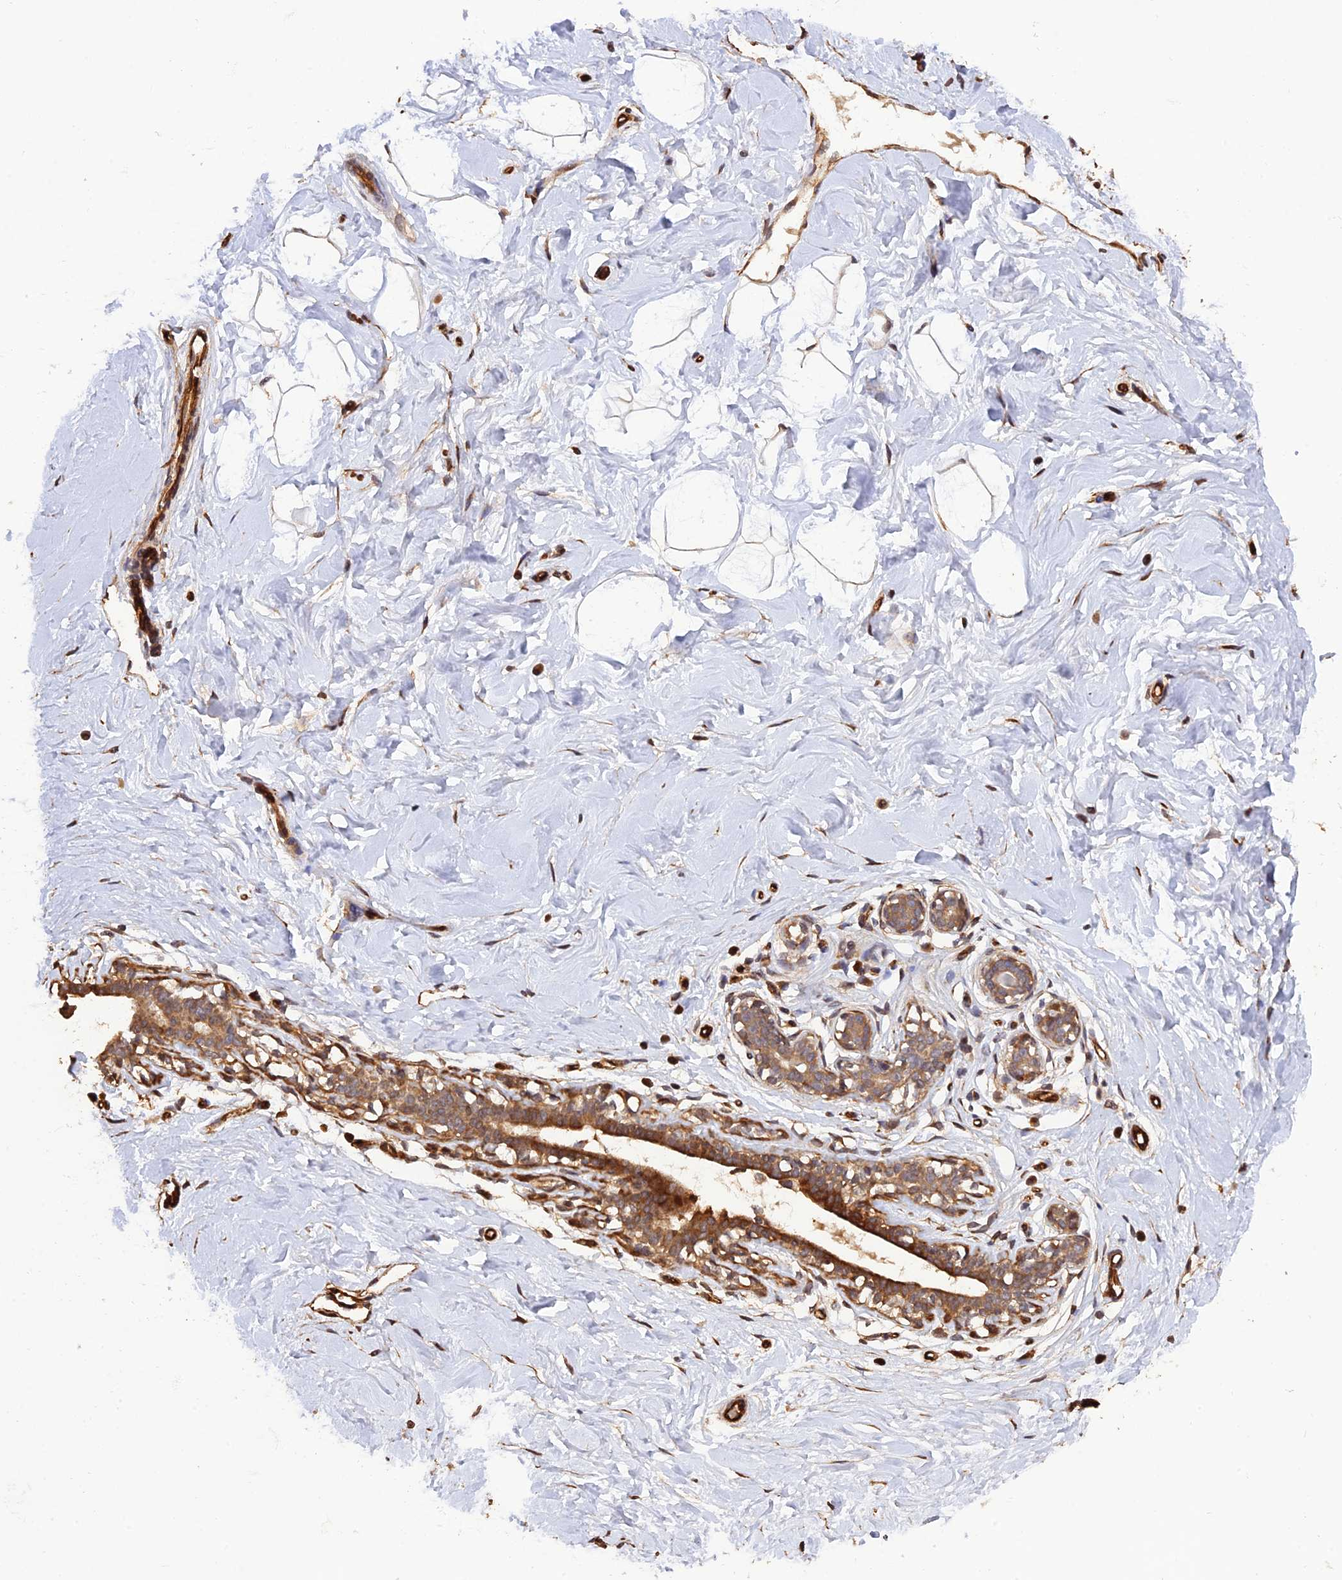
{"staining": {"intensity": "strong", "quantity": ">75%", "location": "cytoplasmic/membranous"}, "tissue": "breast", "cell_type": "Adipocytes", "image_type": "normal", "snomed": [{"axis": "morphology", "description": "Normal tissue, NOS"}, {"axis": "morphology", "description": "Adenoma, NOS"}, {"axis": "topography", "description": "Breast"}], "caption": "There is high levels of strong cytoplasmic/membranous staining in adipocytes of unremarkable breast, as demonstrated by immunohistochemical staining (brown color).", "gene": "CREBL2", "patient": {"sex": "female", "age": 23}}